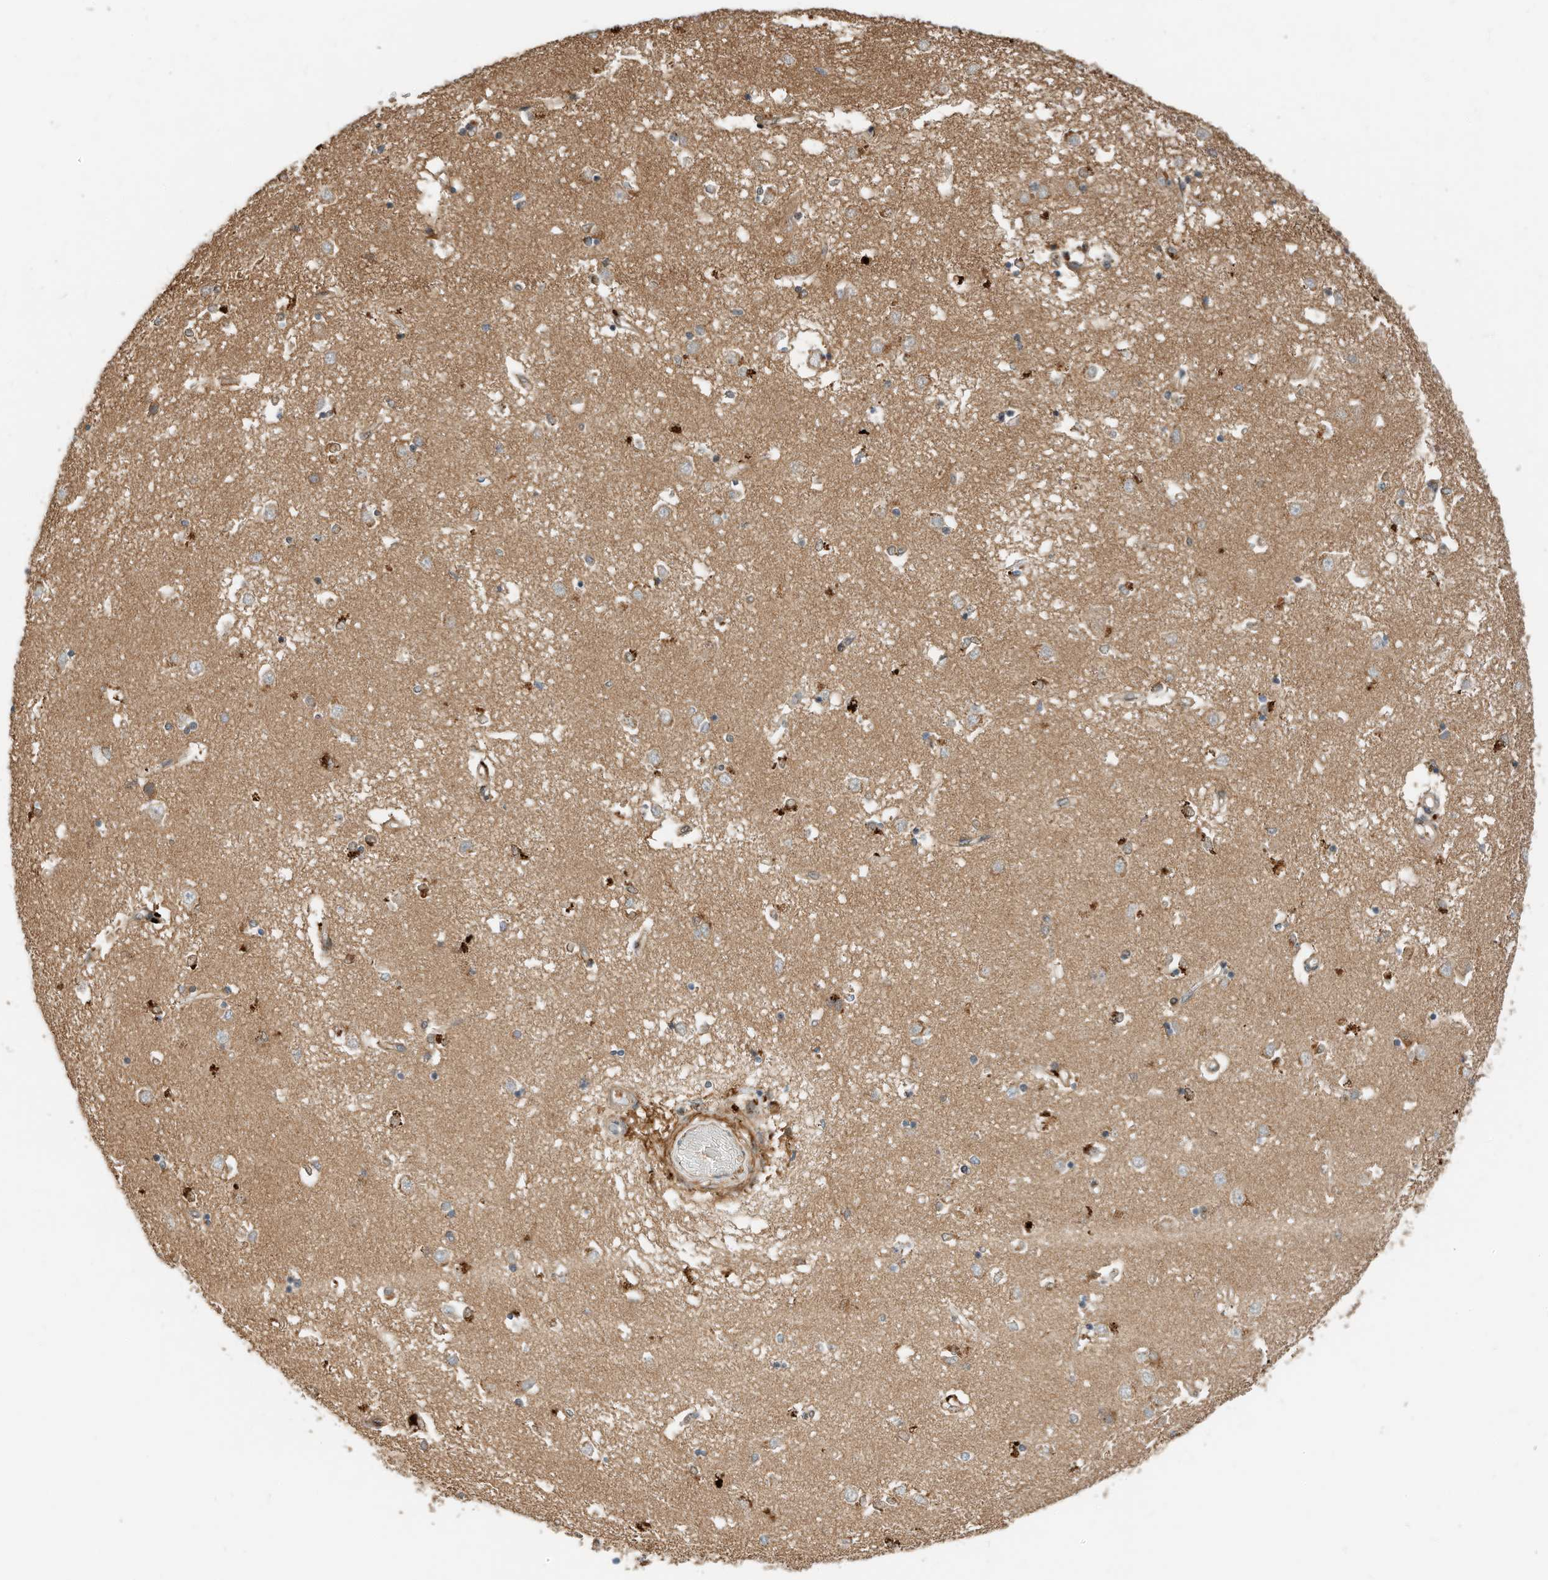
{"staining": {"intensity": "moderate", "quantity": ">75%", "location": "cytoplasmic/membranous"}, "tissue": "caudate", "cell_type": "Glial cells", "image_type": "normal", "snomed": [{"axis": "morphology", "description": "Normal tissue, NOS"}, {"axis": "topography", "description": "Lateral ventricle wall"}], "caption": "The immunohistochemical stain labels moderate cytoplasmic/membranous positivity in glial cells of benign caudate.", "gene": "CPAMD8", "patient": {"sex": "male", "age": 45}}